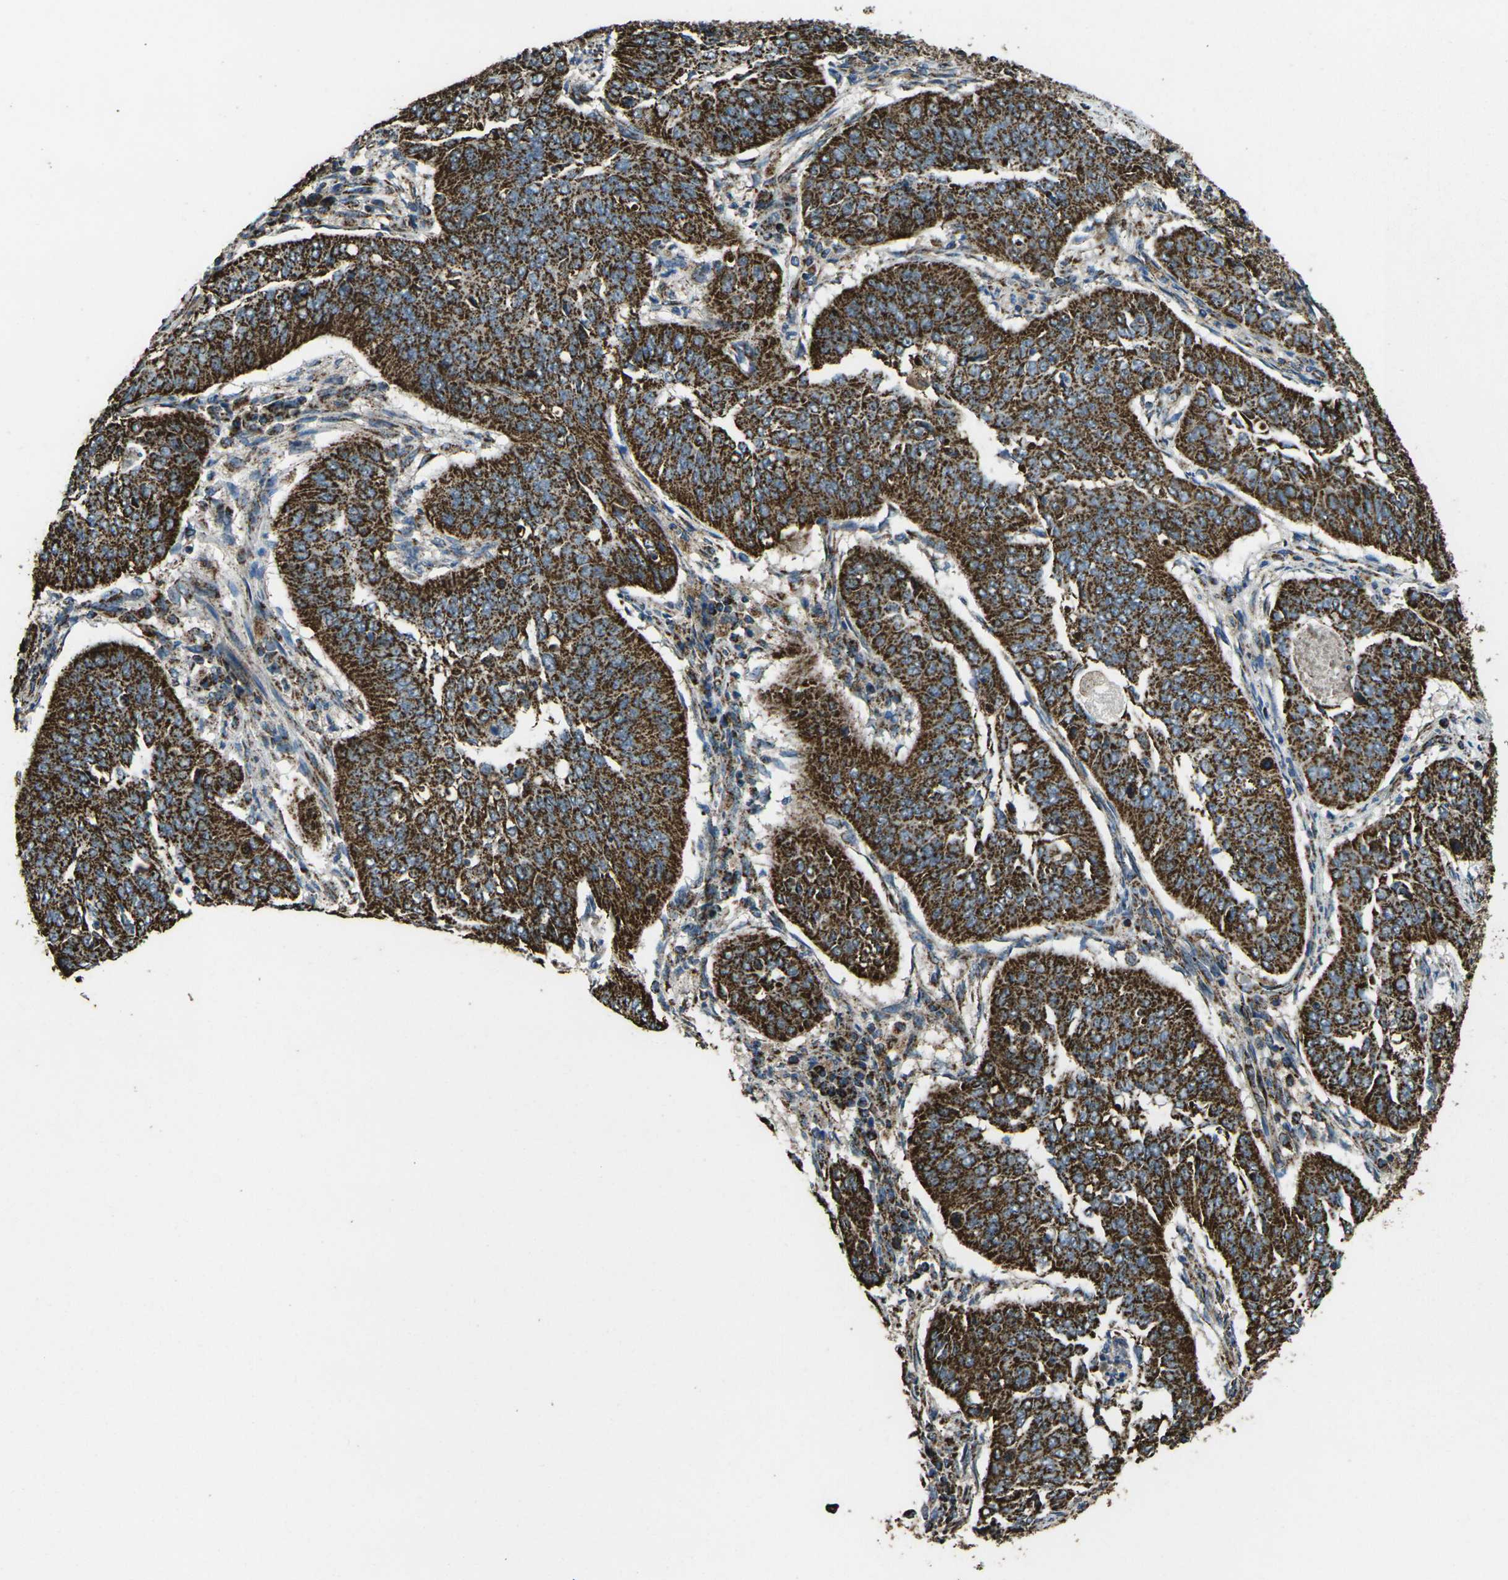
{"staining": {"intensity": "strong", "quantity": ">75%", "location": "cytoplasmic/membranous"}, "tissue": "cervical cancer", "cell_type": "Tumor cells", "image_type": "cancer", "snomed": [{"axis": "morphology", "description": "Normal tissue, NOS"}, {"axis": "morphology", "description": "Squamous cell carcinoma, NOS"}, {"axis": "topography", "description": "Cervix"}], "caption": "Strong cytoplasmic/membranous protein staining is identified in approximately >75% of tumor cells in cervical cancer. The staining was performed using DAB, with brown indicating positive protein expression. Nuclei are stained blue with hematoxylin.", "gene": "KLHL5", "patient": {"sex": "female", "age": 39}}